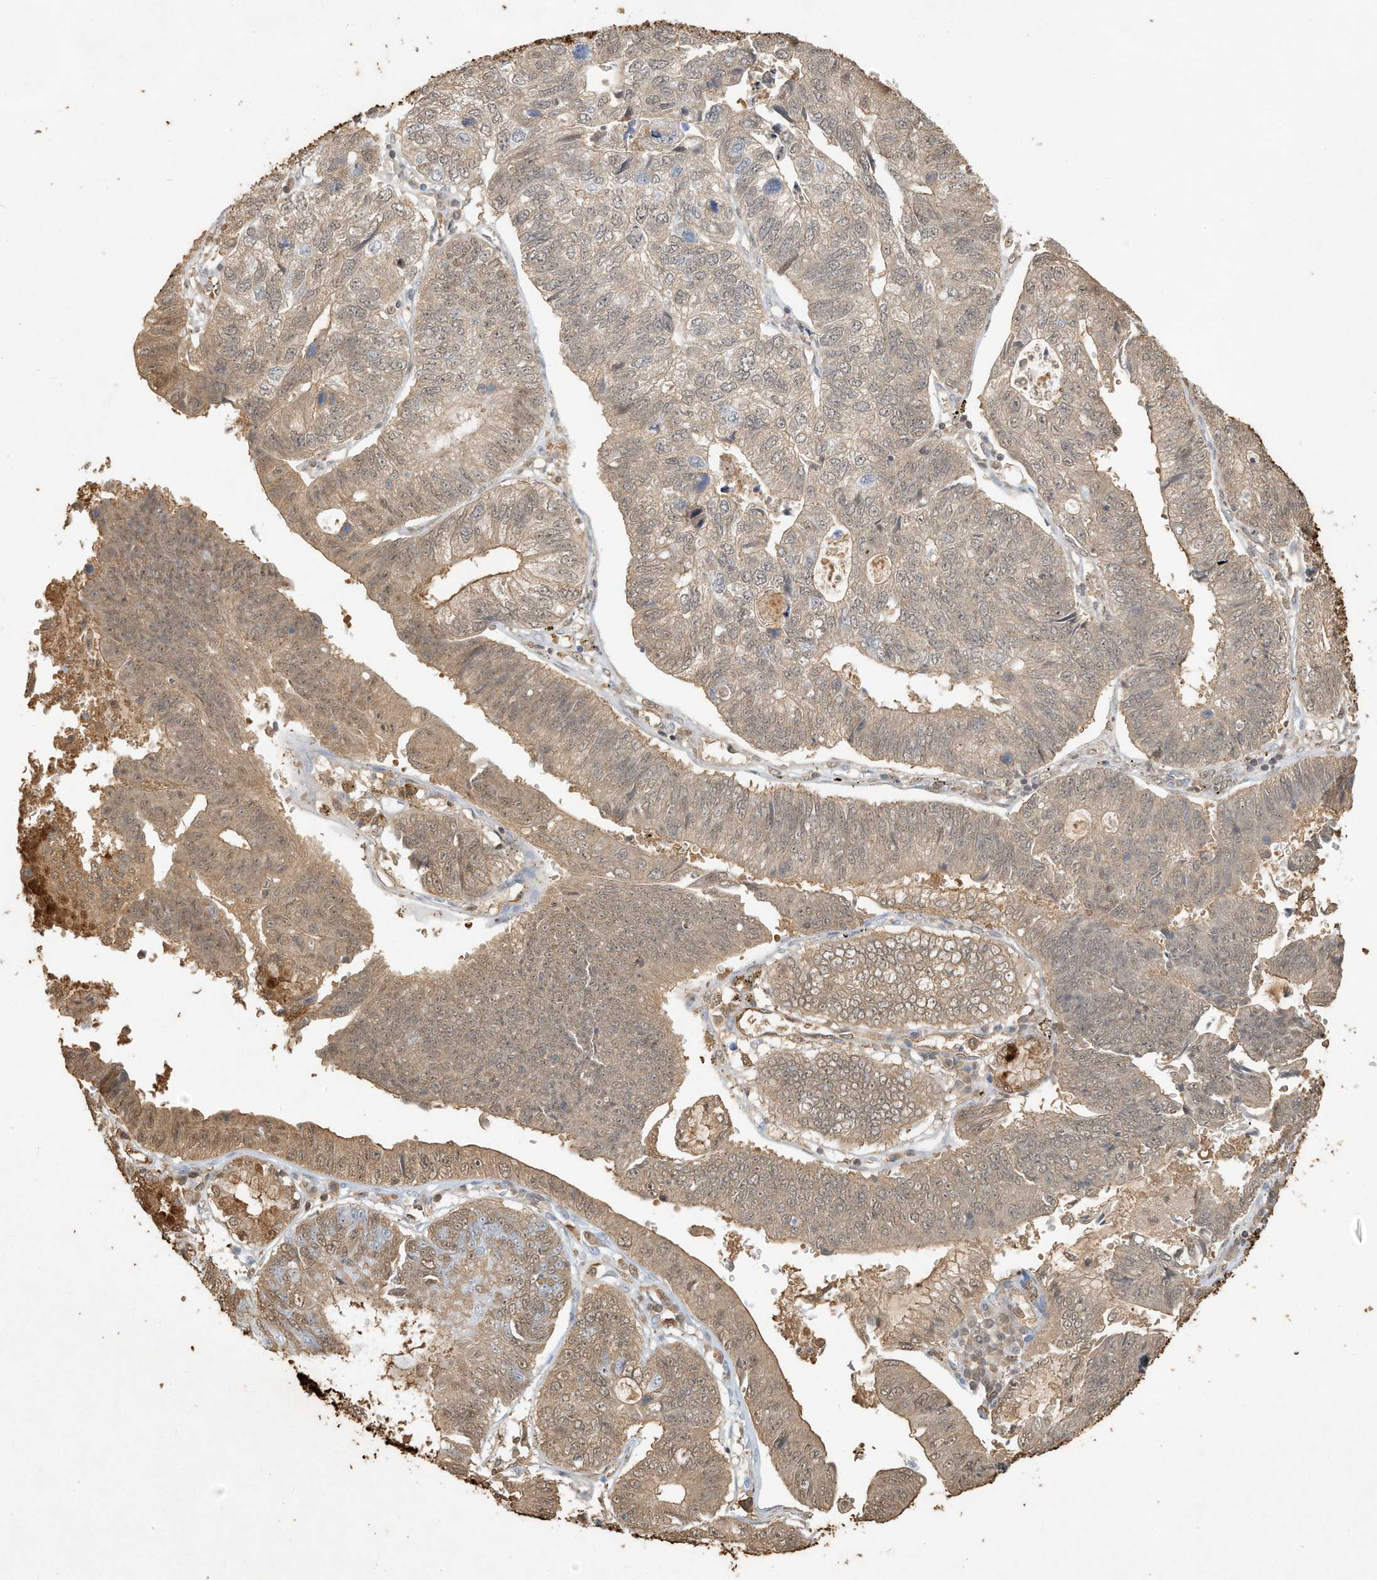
{"staining": {"intensity": "moderate", "quantity": "25%-75%", "location": "cytoplasmic/membranous,nuclear"}, "tissue": "stomach cancer", "cell_type": "Tumor cells", "image_type": "cancer", "snomed": [{"axis": "morphology", "description": "Adenocarcinoma, NOS"}, {"axis": "topography", "description": "Stomach"}], "caption": "Adenocarcinoma (stomach) stained for a protein reveals moderate cytoplasmic/membranous and nuclear positivity in tumor cells.", "gene": "PGC", "patient": {"sex": "male", "age": 59}}